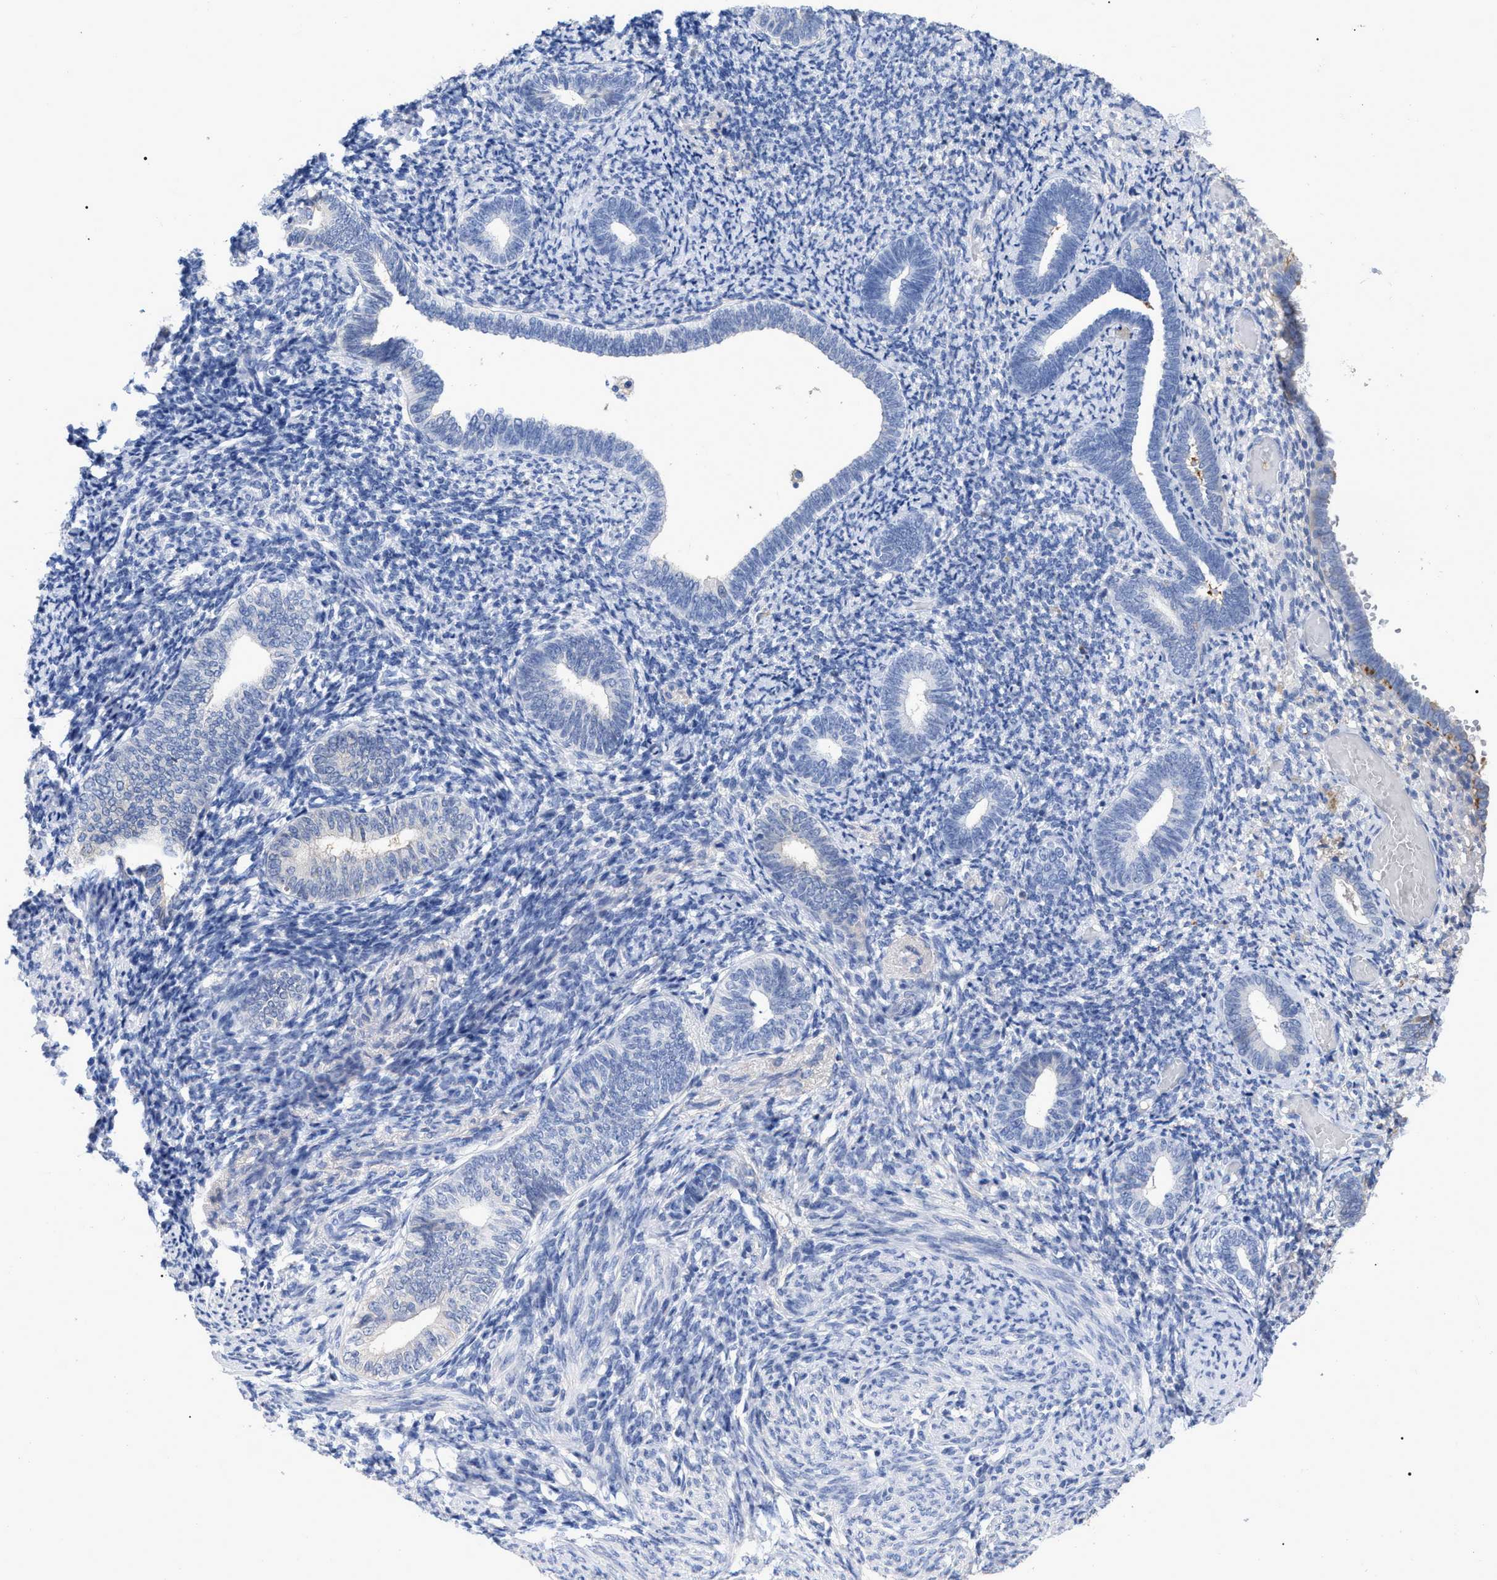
{"staining": {"intensity": "negative", "quantity": "none", "location": "none"}, "tissue": "endometrium", "cell_type": "Cells in endometrial stroma", "image_type": "normal", "snomed": [{"axis": "morphology", "description": "Normal tissue, NOS"}, {"axis": "topography", "description": "Endometrium"}], "caption": "Histopathology image shows no protein expression in cells in endometrial stroma of normal endometrium.", "gene": "IGHV5", "patient": {"sex": "female", "age": 66}}